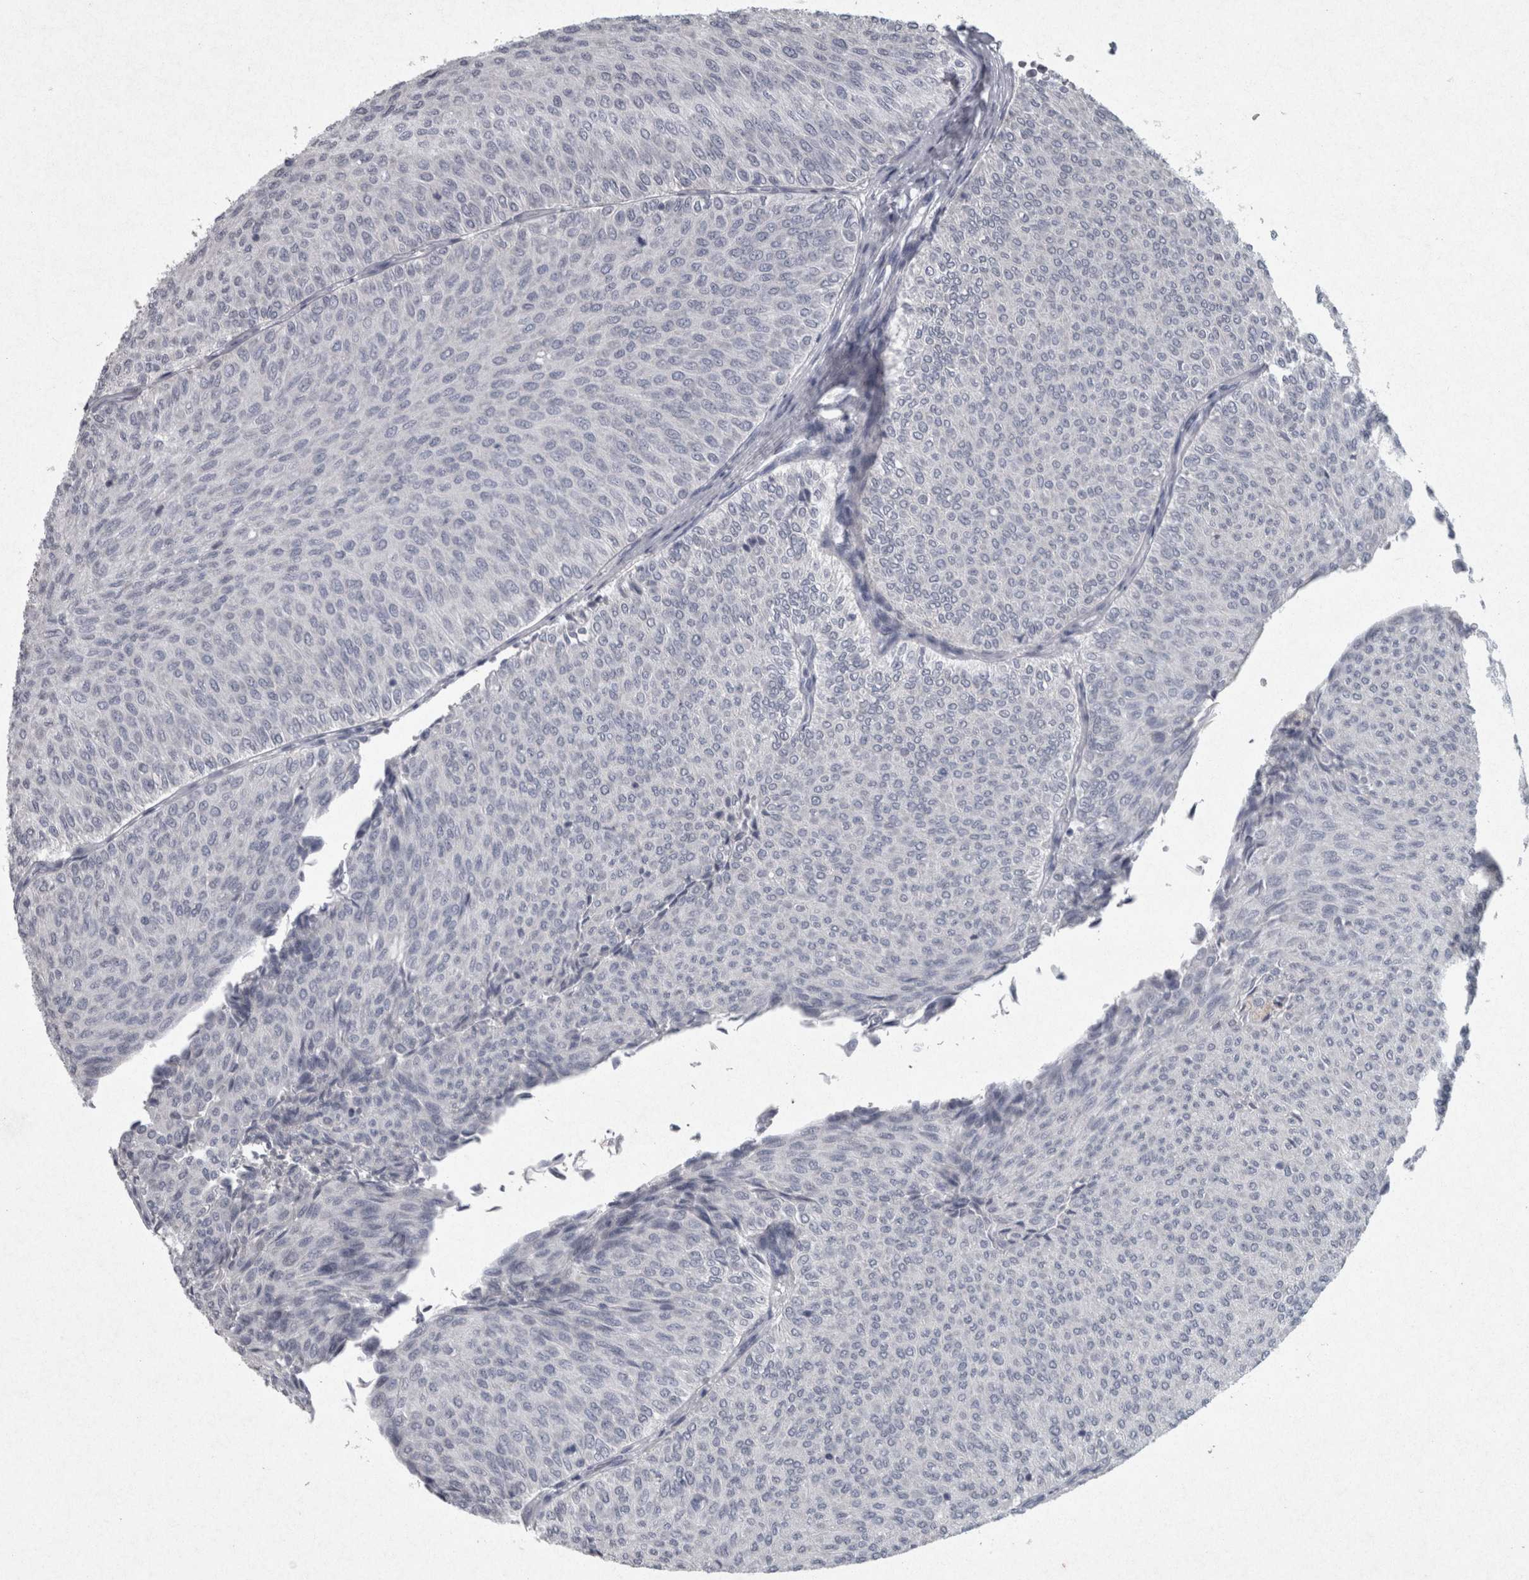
{"staining": {"intensity": "negative", "quantity": "none", "location": "none"}, "tissue": "urothelial cancer", "cell_type": "Tumor cells", "image_type": "cancer", "snomed": [{"axis": "morphology", "description": "Urothelial carcinoma, Low grade"}, {"axis": "topography", "description": "Urinary bladder"}], "caption": "Immunohistochemistry of human low-grade urothelial carcinoma exhibits no staining in tumor cells.", "gene": "PDX1", "patient": {"sex": "male", "age": 78}}